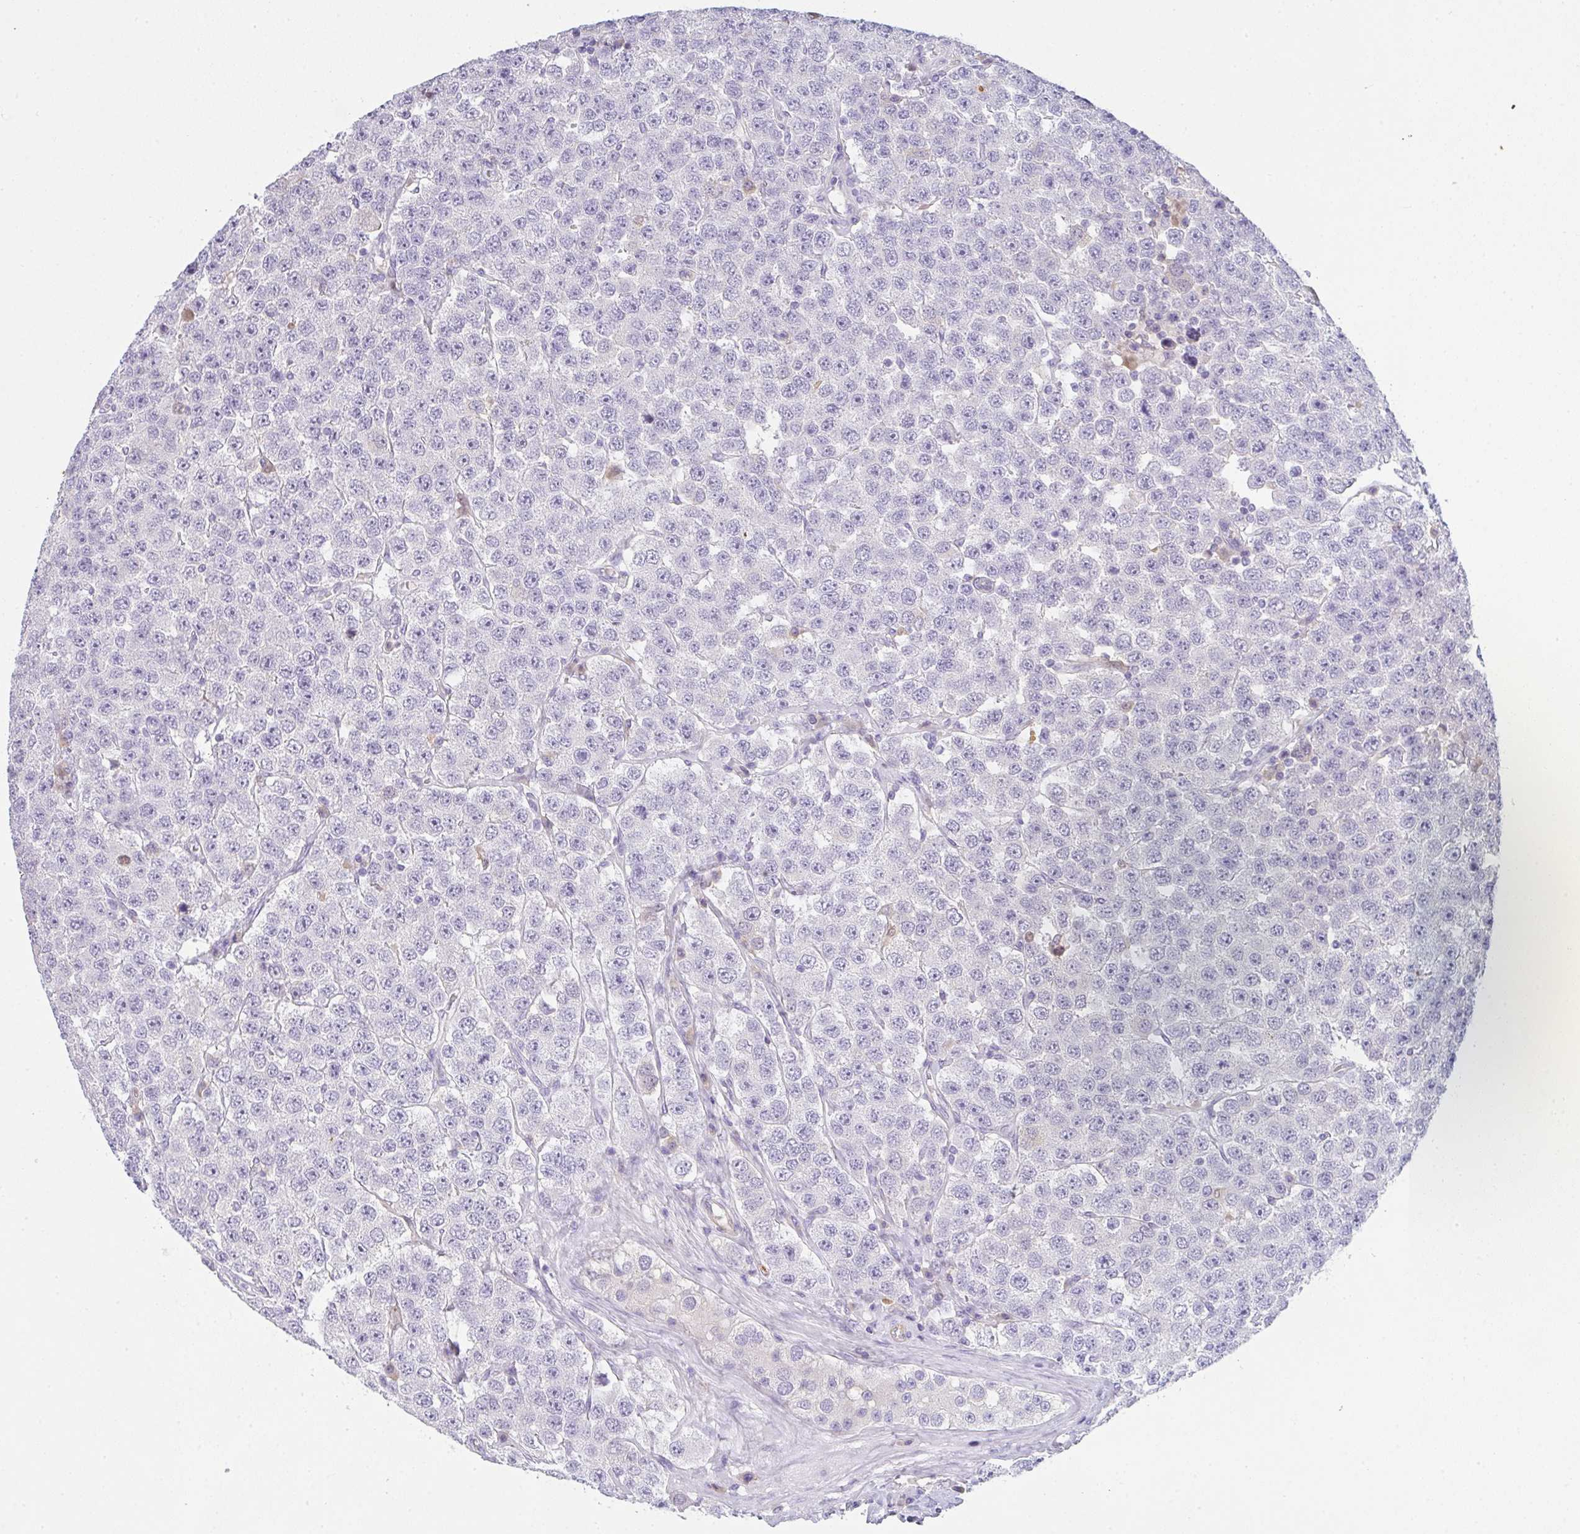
{"staining": {"intensity": "negative", "quantity": "none", "location": "none"}, "tissue": "testis cancer", "cell_type": "Tumor cells", "image_type": "cancer", "snomed": [{"axis": "morphology", "description": "Seminoma, NOS"}, {"axis": "topography", "description": "Testis"}], "caption": "The photomicrograph shows no staining of tumor cells in testis cancer.", "gene": "COX7B", "patient": {"sex": "male", "age": 28}}